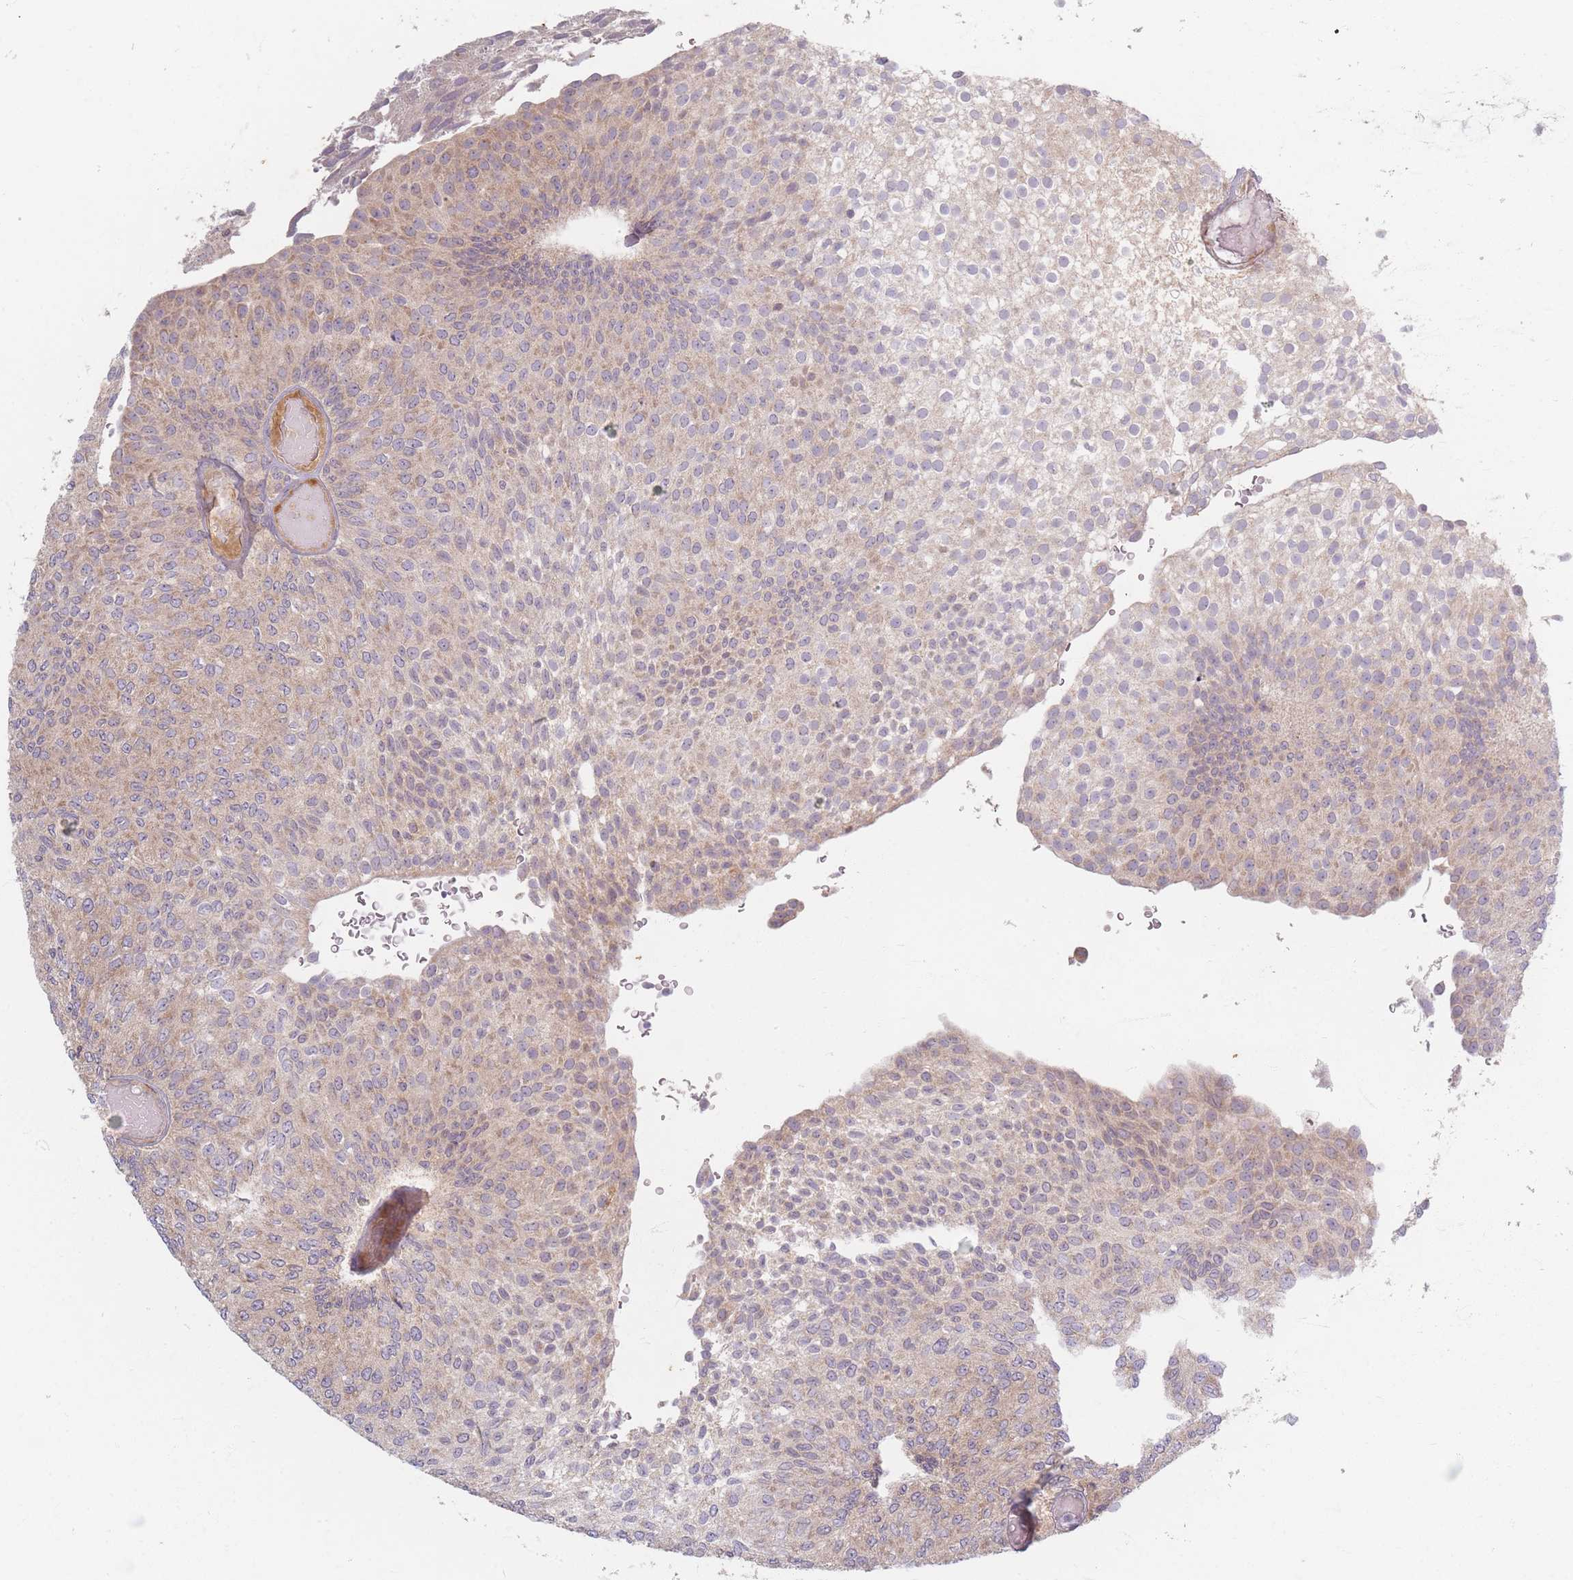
{"staining": {"intensity": "weak", "quantity": "<25%", "location": "cytoplasmic/membranous"}, "tissue": "urothelial cancer", "cell_type": "Tumor cells", "image_type": "cancer", "snomed": [{"axis": "morphology", "description": "Urothelial carcinoma, Low grade"}, {"axis": "topography", "description": "Urinary bladder"}], "caption": "Immunohistochemistry (IHC) photomicrograph of neoplastic tissue: human urothelial carcinoma (low-grade) stained with DAB demonstrates no significant protein staining in tumor cells.", "gene": "SMIM14", "patient": {"sex": "male", "age": 78}}